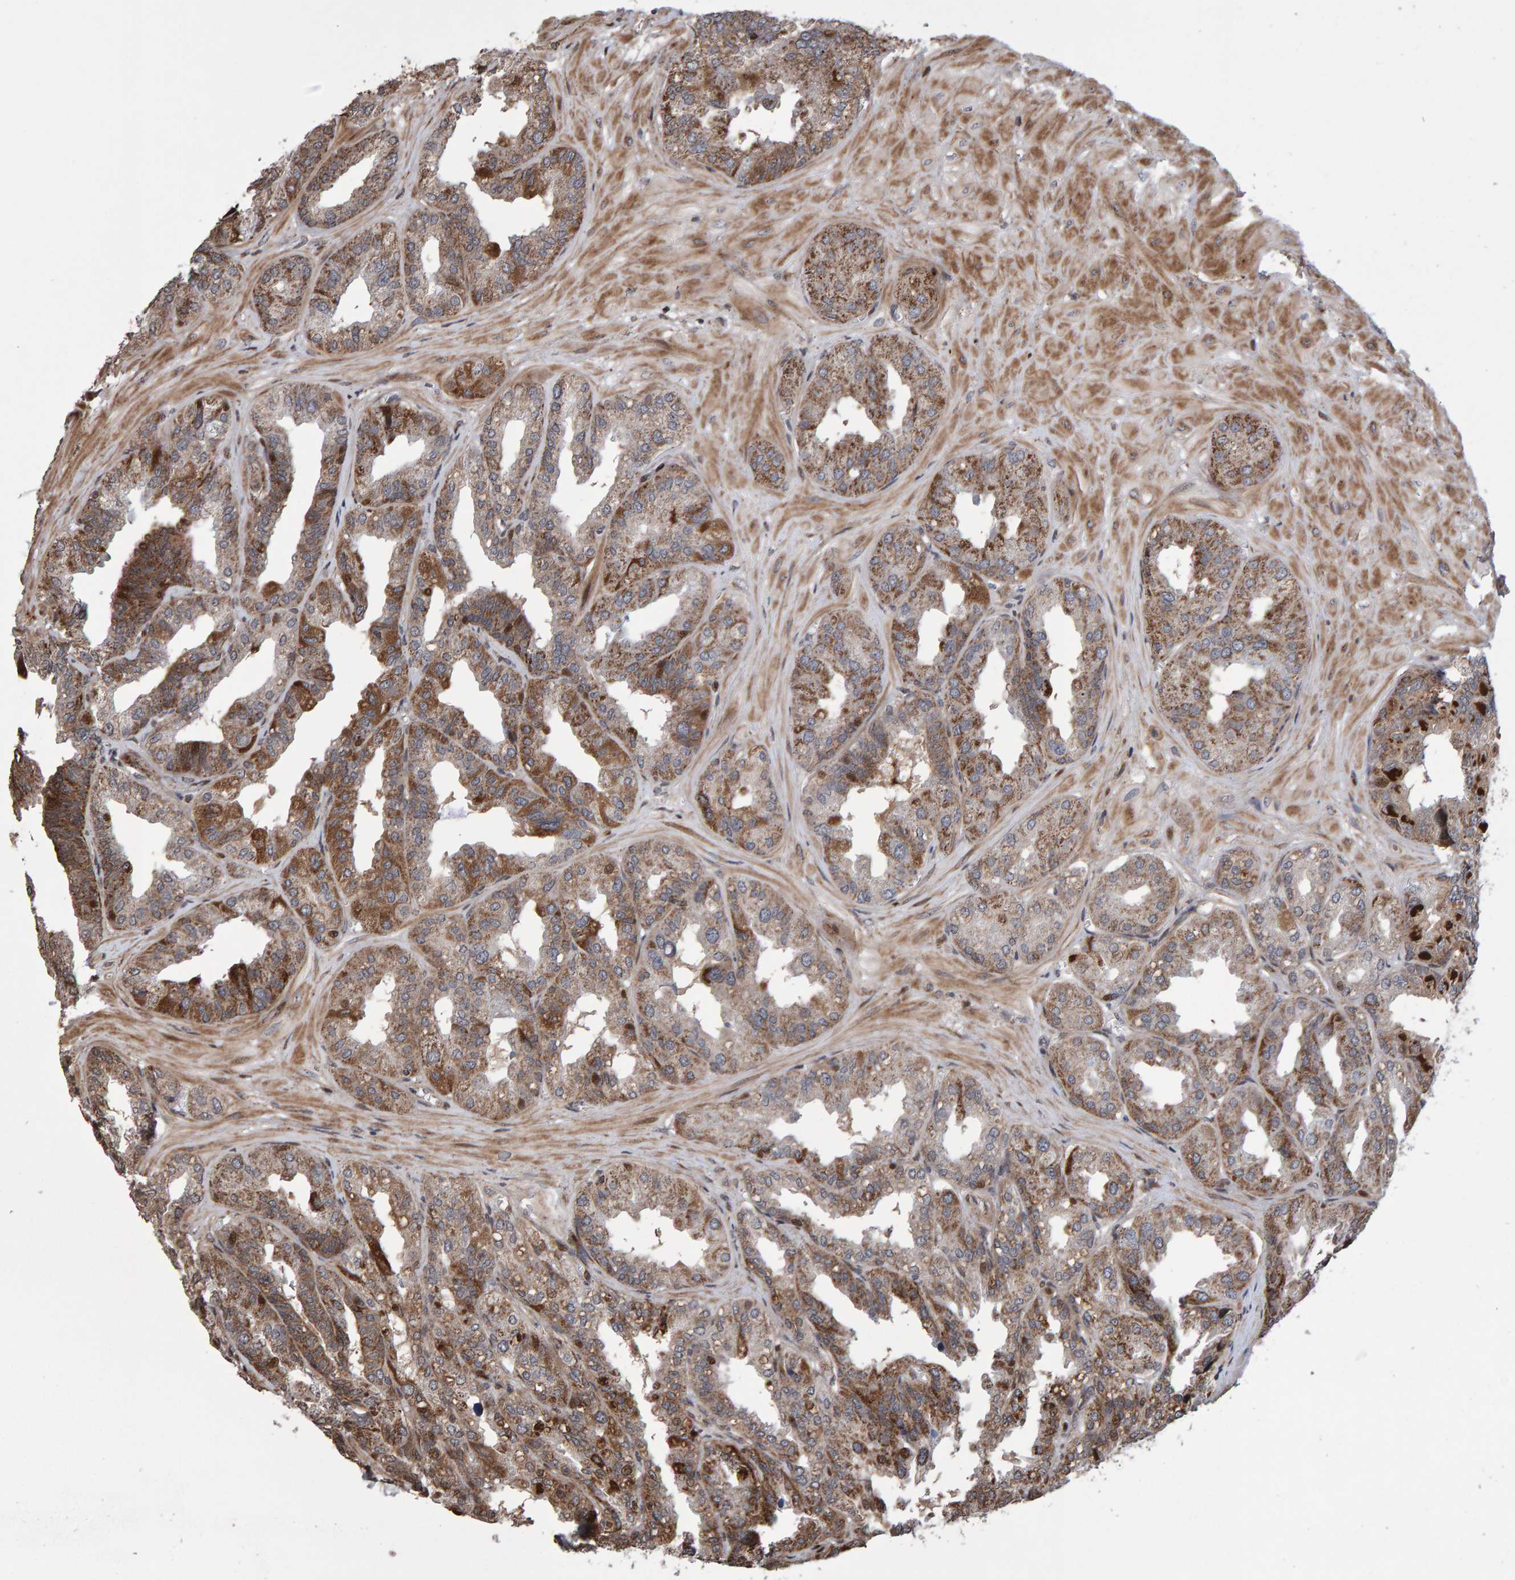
{"staining": {"intensity": "moderate", "quantity": ">75%", "location": "cytoplasmic/membranous"}, "tissue": "seminal vesicle", "cell_type": "Glandular cells", "image_type": "normal", "snomed": [{"axis": "morphology", "description": "Normal tissue, NOS"}, {"axis": "topography", "description": "Prostate"}, {"axis": "topography", "description": "Seminal veicle"}], "caption": "Immunohistochemistry image of benign seminal vesicle: human seminal vesicle stained using immunohistochemistry (IHC) displays medium levels of moderate protein expression localized specifically in the cytoplasmic/membranous of glandular cells, appearing as a cytoplasmic/membranous brown color.", "gene": "PECR", "patient": {"sex": "male", "age": 51}}